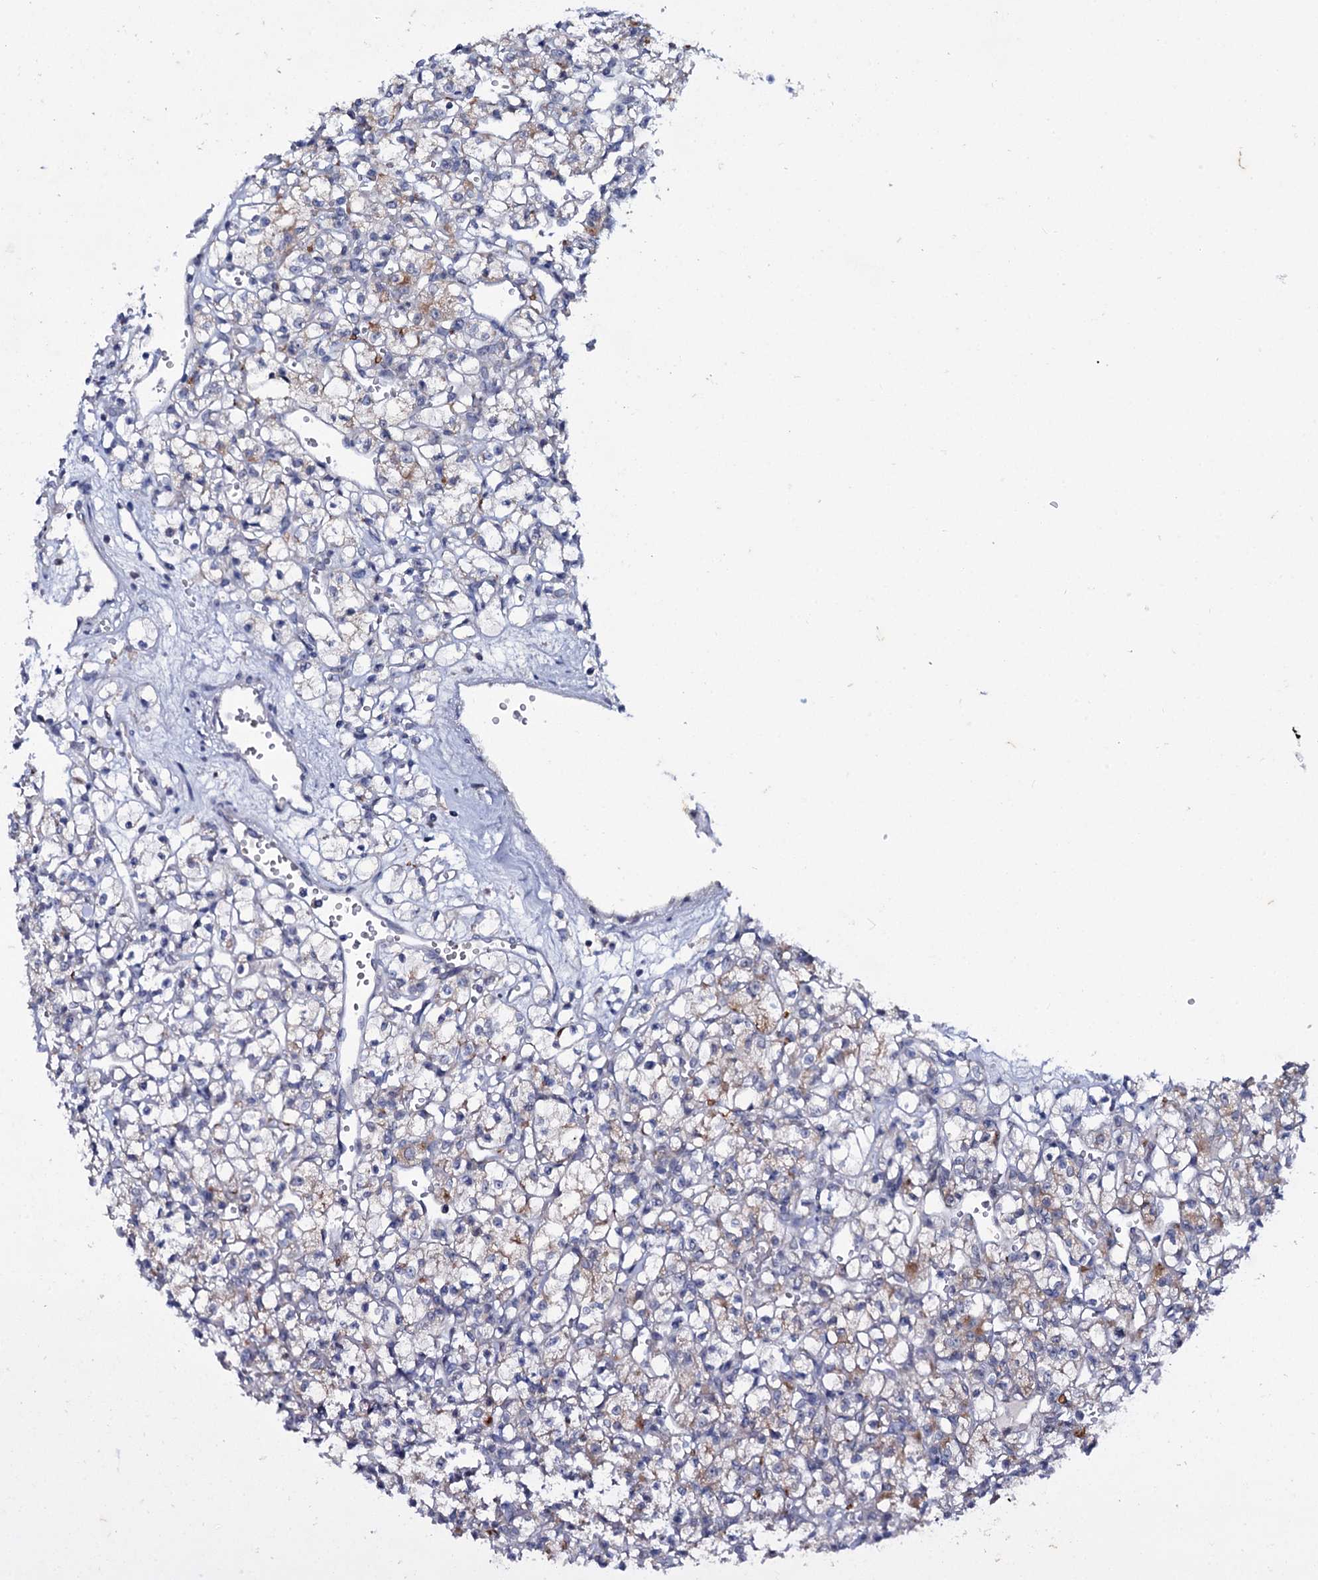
{"staining": {"intensity": "moderate", "quantity": "<25%", "location": "cytoplasmic/membranous"}, "tissue": "renal cancer", "cell_type": "Tumor cells", "image_type": "cancer", "snomed": [{"axis": "morphology", "description": "Adenocarcinoma, NOS"}, {"axis": "topography", "description": "Kidney"}], "caption": "Tumor cells demonstrate low levels of moderate cytoplasmic/membranous positivity in about <25% of cells in adenocarcinoma (renal). Immunohistochemistry stains the protein of interest in brown and the nuclei are stained blue.", "gene": "MID1IP1", "patient": {"sex": "female", "age": 59}}